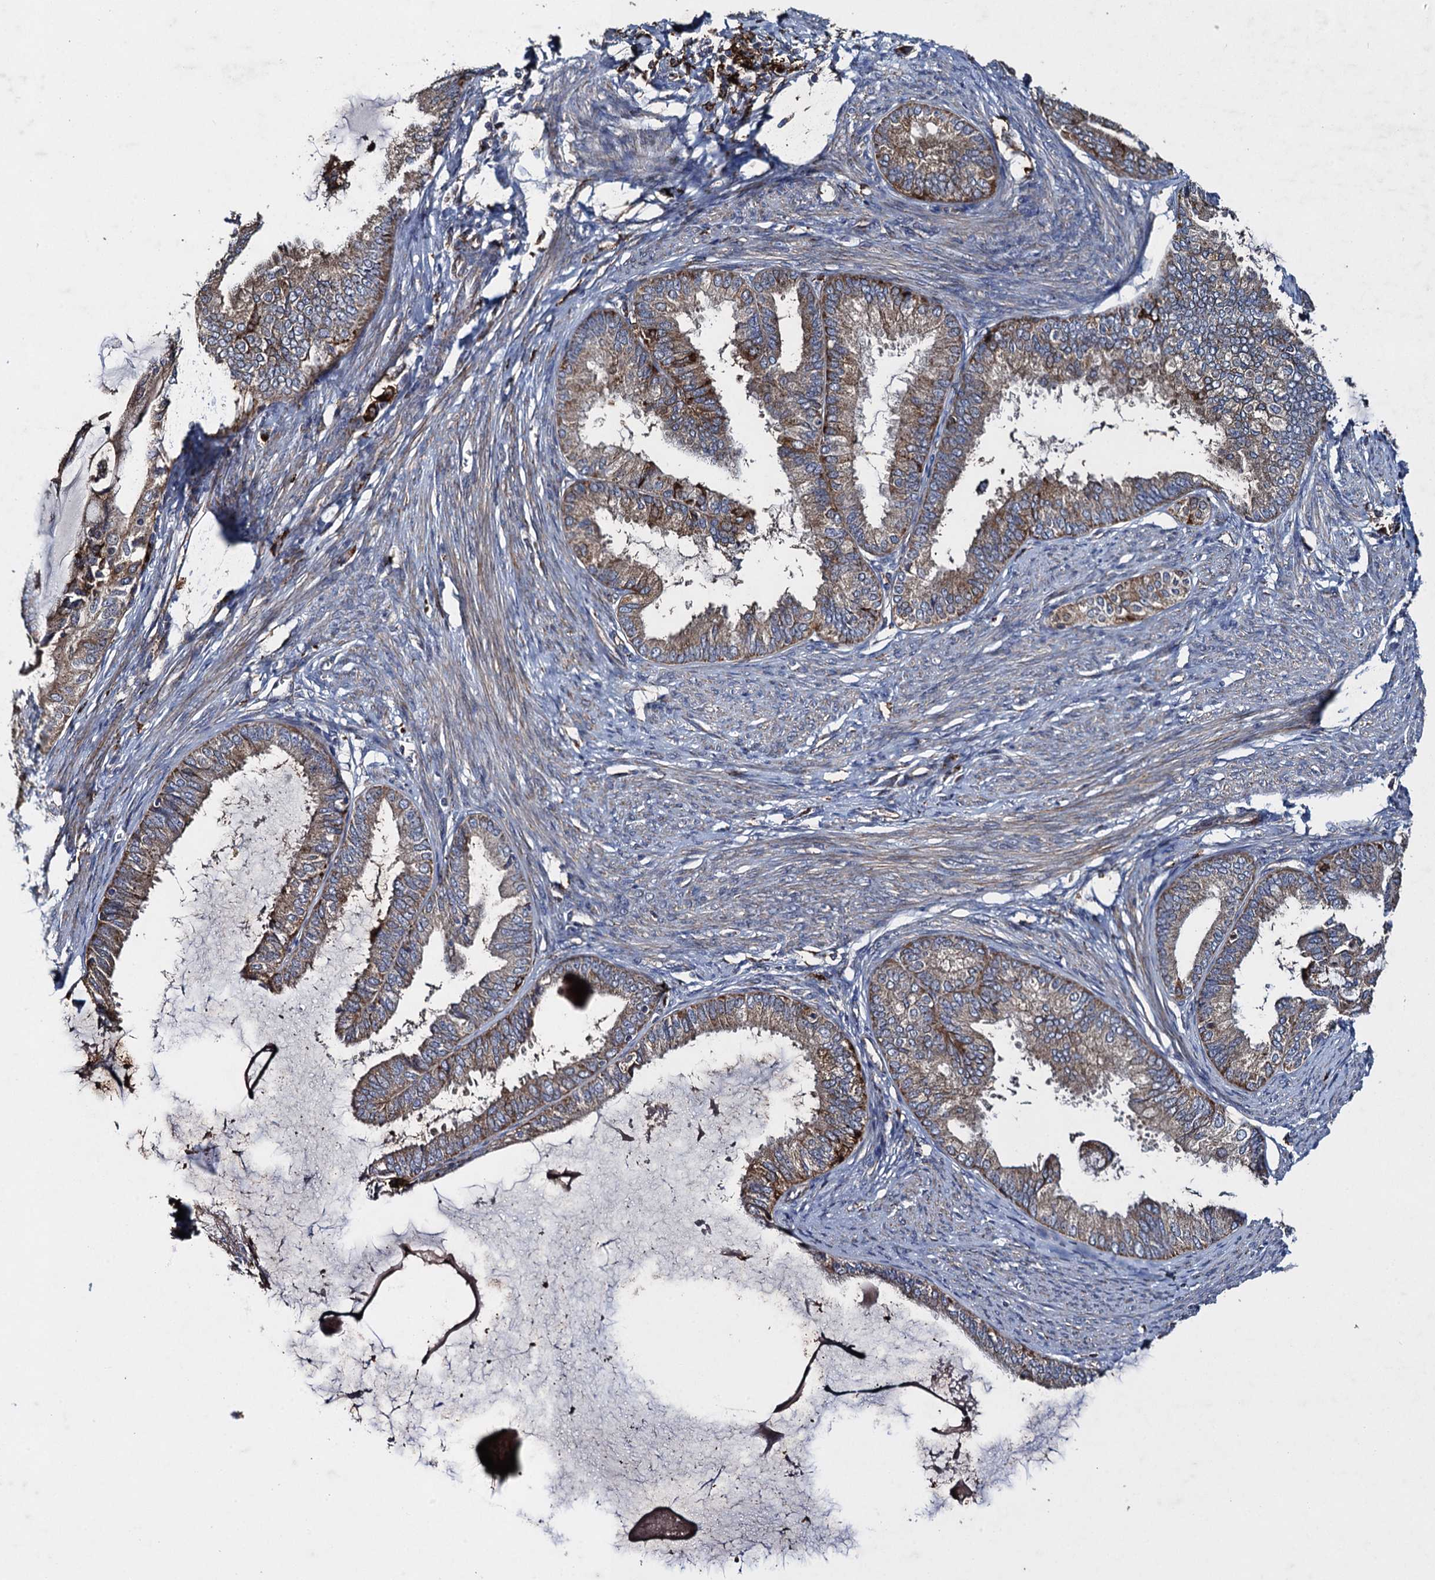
{"staining": {"intensity": "weak", "quantity": ">75%", "location": "cytoplasmic/membranous"}, "tissue": "endometrial cancer", "cell_type": "Tumor cells", "image_type": "cancer", "snomed": [{"axis": "morphology", "description": "Adenocarcinoma, NOS"}, {"axis": "topography", "description": "Endometrium"}], "caption": "Endometrial cancer (adenocarcinoma) stained with IHC exhibits weak cytoplasmic/membranous positivity in about >75% of tumor cells.", "gene": "TXNDC11", "patient": {"sex": "female", "age": 86}}